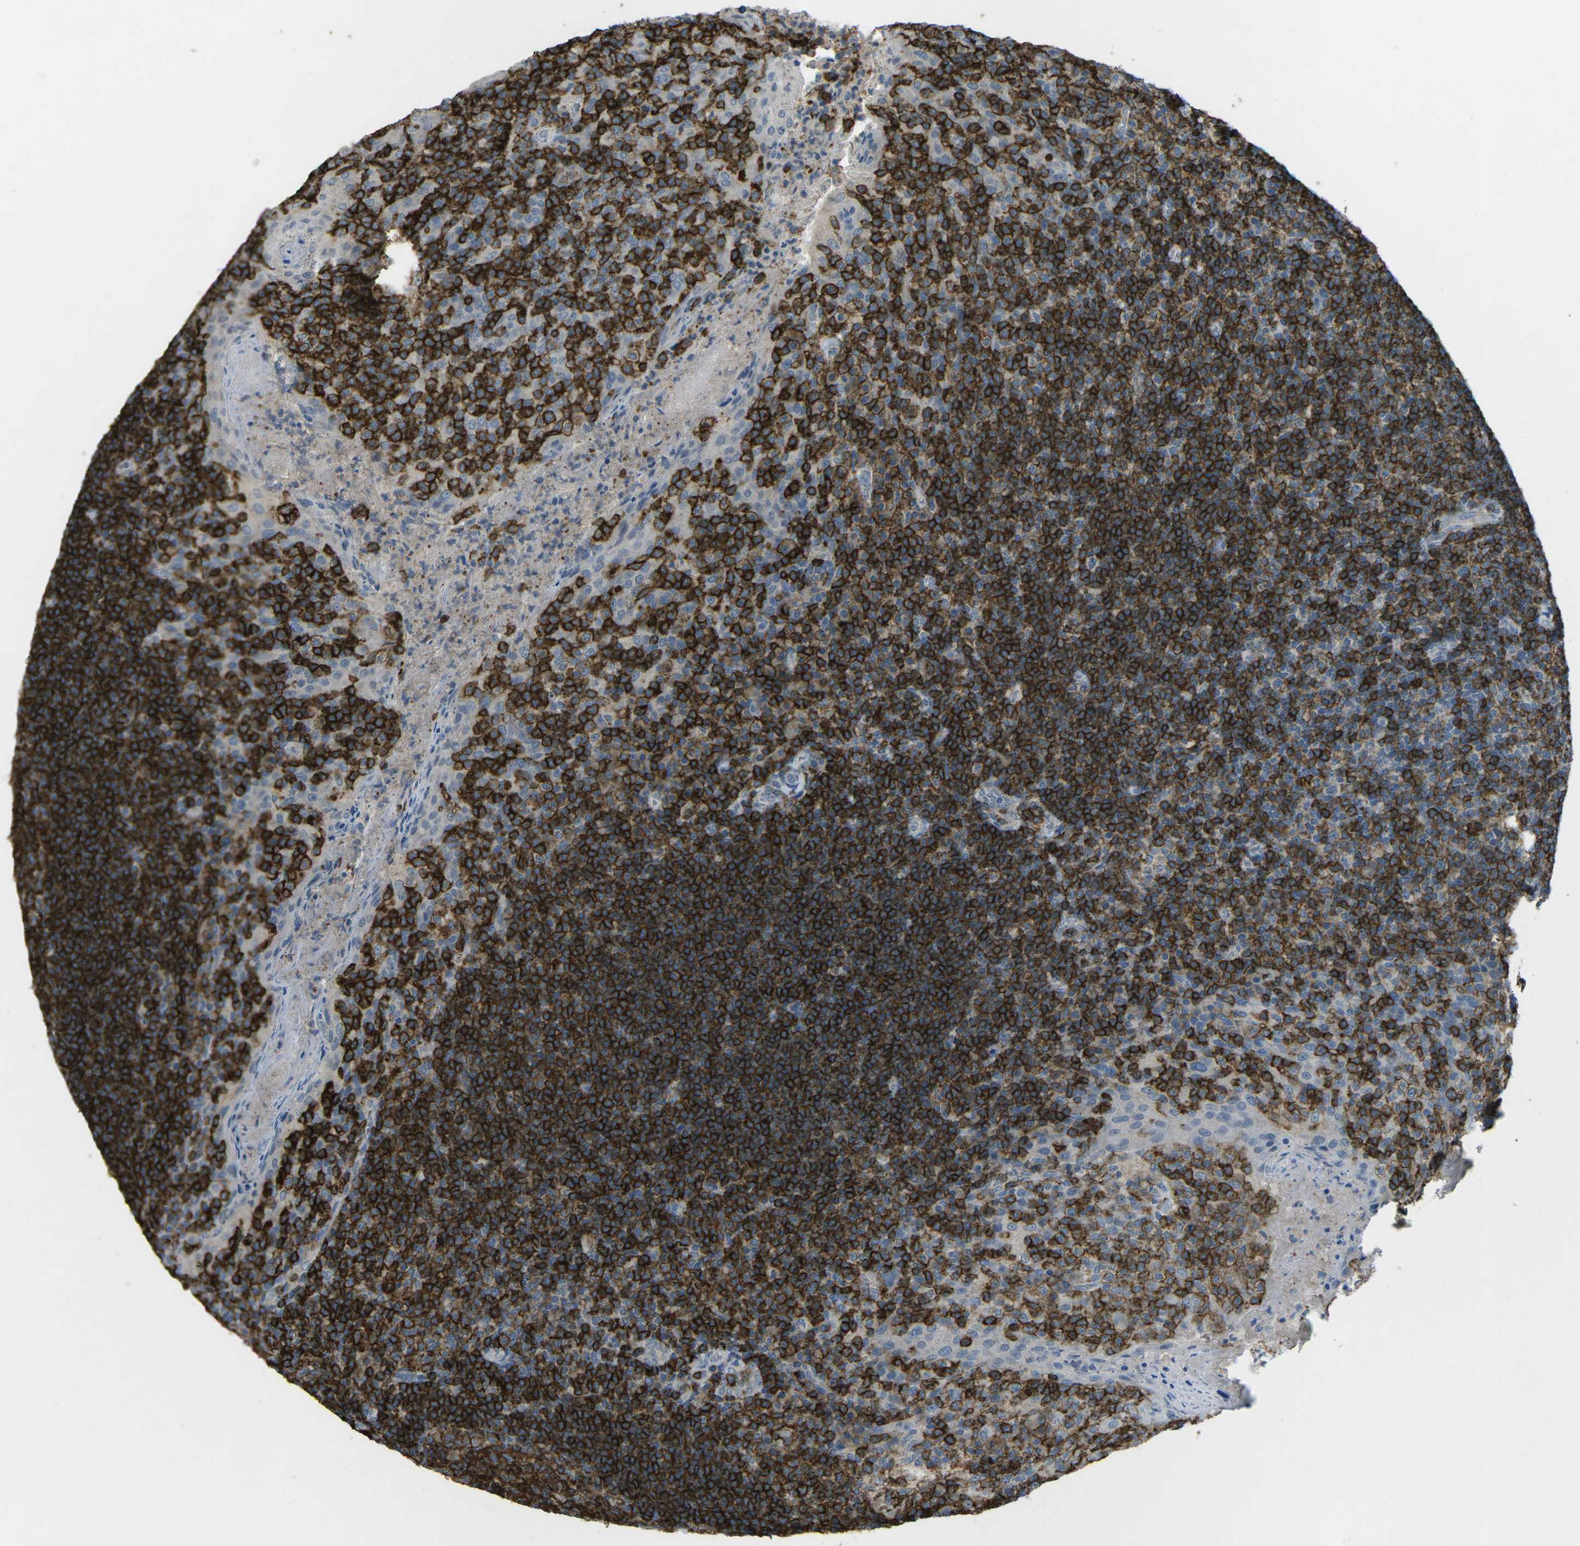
{"staining": {"intensity": "strong", "quantity": ">75%", "location": "cytoplasmic/membranous"}, "tissue": "tonsil", "cell_type": "Germinal center cells", "image_type": "normal", "snomed": [{"axis": "morphology", "description": "Normal tissue, NOS"}, {"axis": "topography", "description": "Tonsil"}], "caption": "Immunohistochemistry (IHC) histopathology image of benign tonsil stained for a protein (brown), which exhibits high levels of strong cytoplasmic/membranous staining in about >75% of germinal center cells.", "gene": "CD19", "patient": {"sex": "male", "age": 17}}